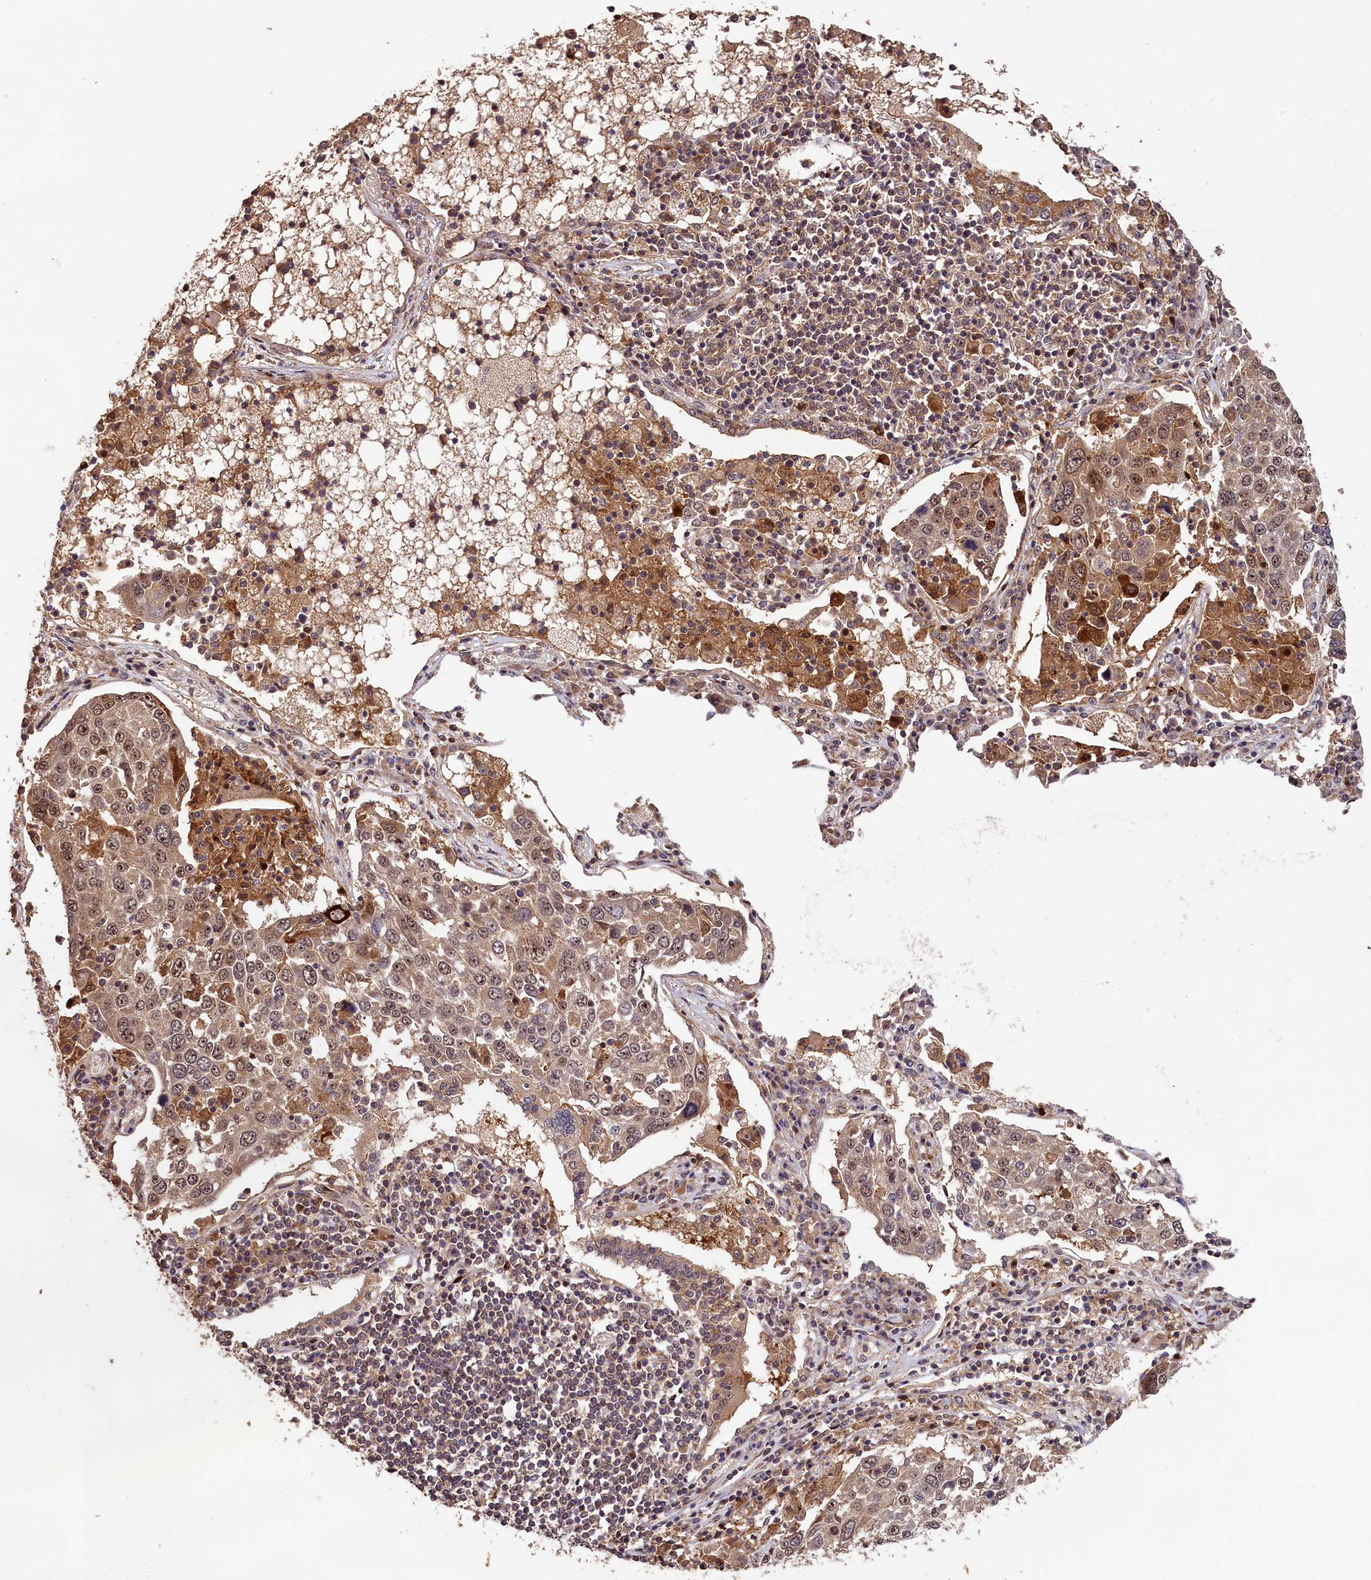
{"staining": {"intensity": "moderate", "quantity": ">75%", "location": "cytoplasmic/membranous,nuclear"}, "tissue": "lung cancer", "cell_type": "Tumor cells", "image_type": "cancer", "snomed": [{"axis": "morphology", "description": "Squamous cell carcinoma, NOS"}, {"axis": "topography", "description": "Lung"}], "caption": "Tumor cells demonstrate medium levels of moderate cytoplasmic/membranous and nuclear expression in about >75% of cells in human lung cancer (squamous cell carcinoma).", "gene": "PHAF1", "patient": {"sex": "male", "age": 65}}